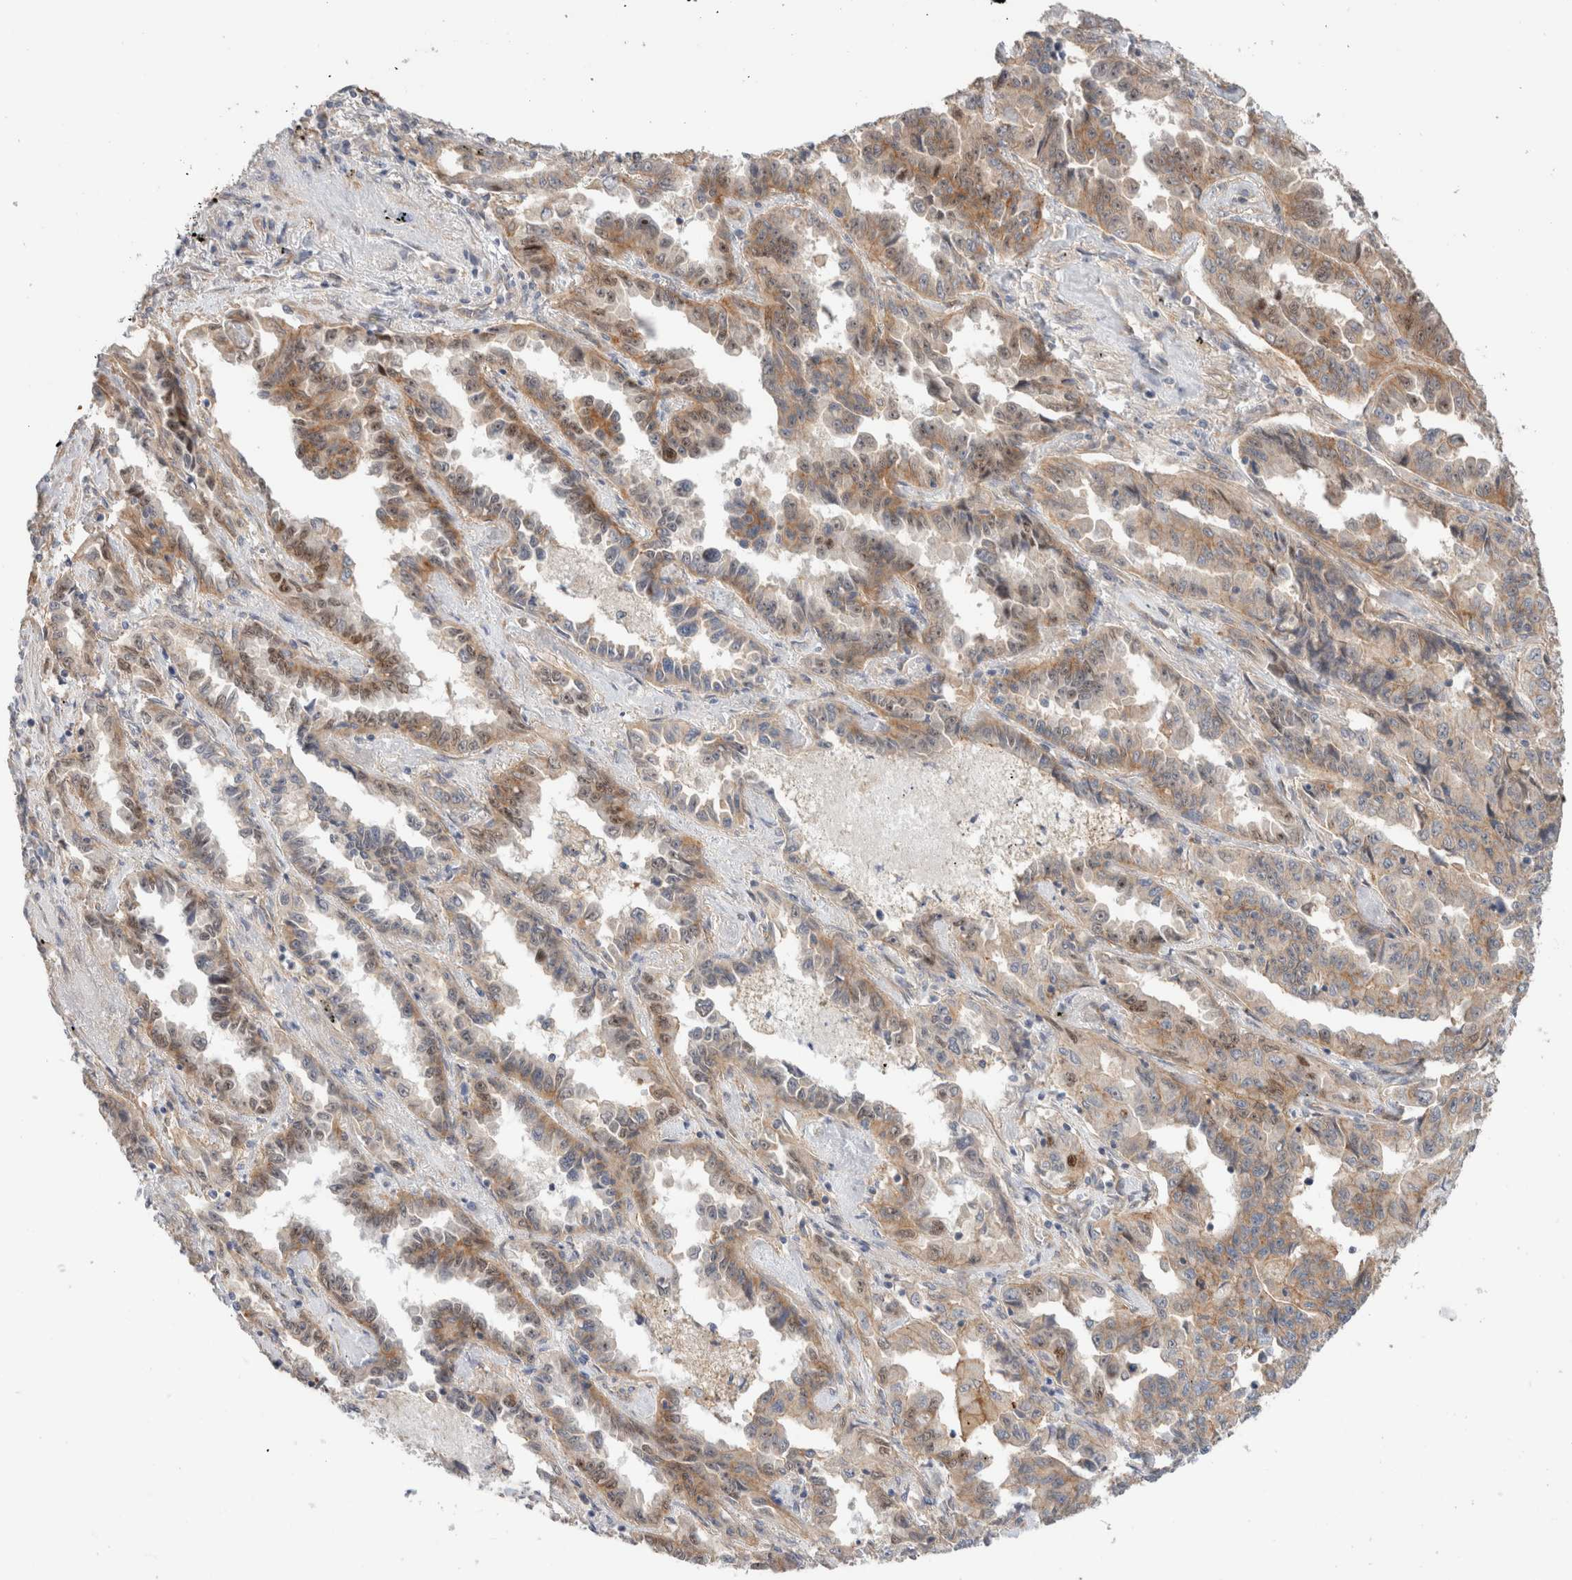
{"staining": {"intensity": "weak", "quantity": ">75%", "location": "cytoplasmic/membranous"}, "tissue": "lung cancer", "cell_type": "Tumor cells", "image_type": "cancer", "snomed": [{"axis": "morphology", "description": "Adenocarcinoma, NOS"}, {"axis": "topography", "description": "Lung"}], "caption": "A brown stain highlights weak cytoplasmic/membranous positivity of a protein in lung cancer tumor cells. Using DAB (3,3'-diaminobenzidine) (brown) and hematoxylin (blue) stains, captured at high magnification using brightfield microscopy.", "gene": "ID3", "patient": {"sex": "female", "age": 51}}